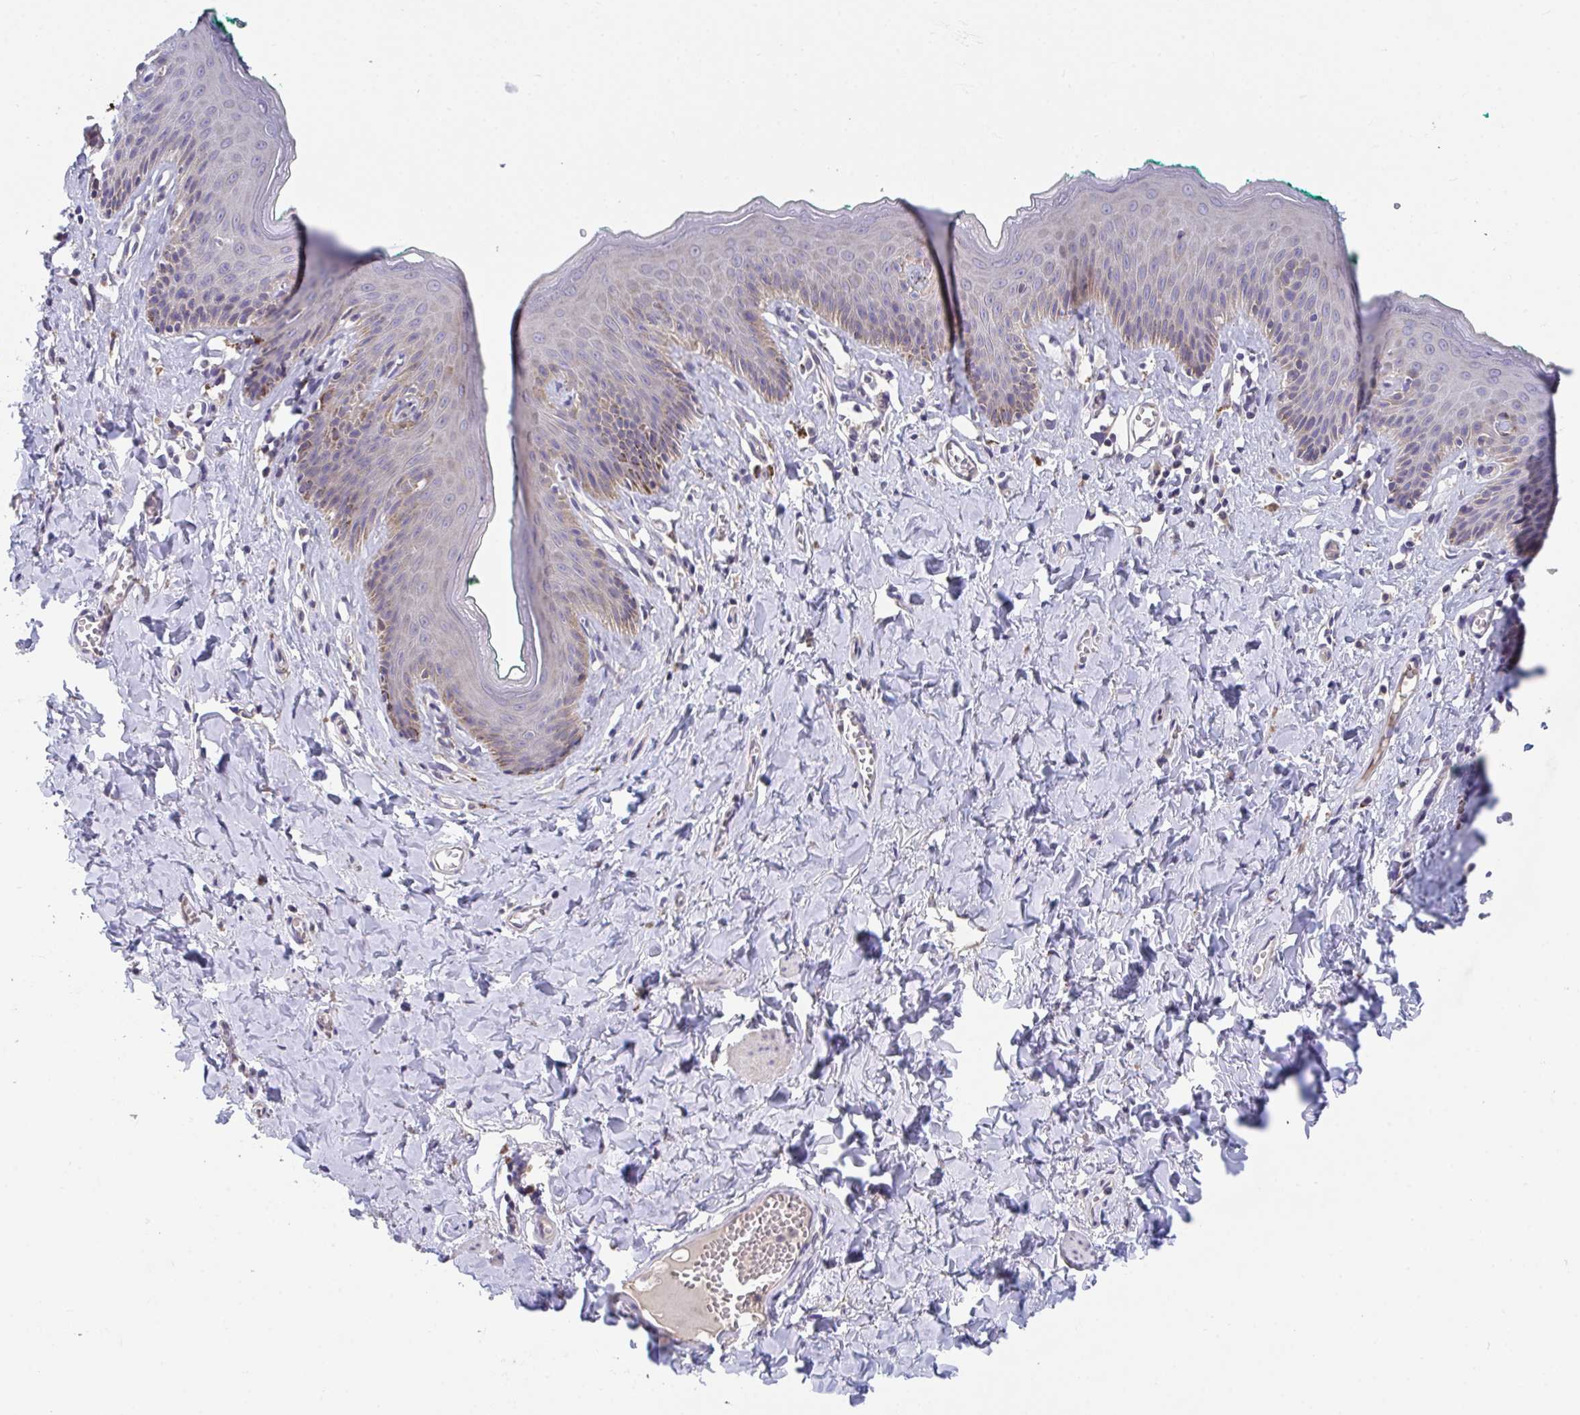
{"staining": {"intensity": "moderate", "quantity": "25%-75%", "location": "cytoplasmic/membranous"}, "tissue": "skin", "cell_type": "Epidermal cells", "image_type": "normal", "snomed": [{"axis": "morphology", "description": "Normal tissue, NOS"}, {"axis": "topography", "description": "Vulva"}, {"axis": "topography", "description": "Peripheral nerve tissue"}], "caption": "Human skin stained with a brown dye exhibits moderate cytoplasmic/membranous positive positivity in approximately 25%-75% of epidermal cells.", "gene": "SUSD4", "patient": {"sex": "female", "age": 66}}